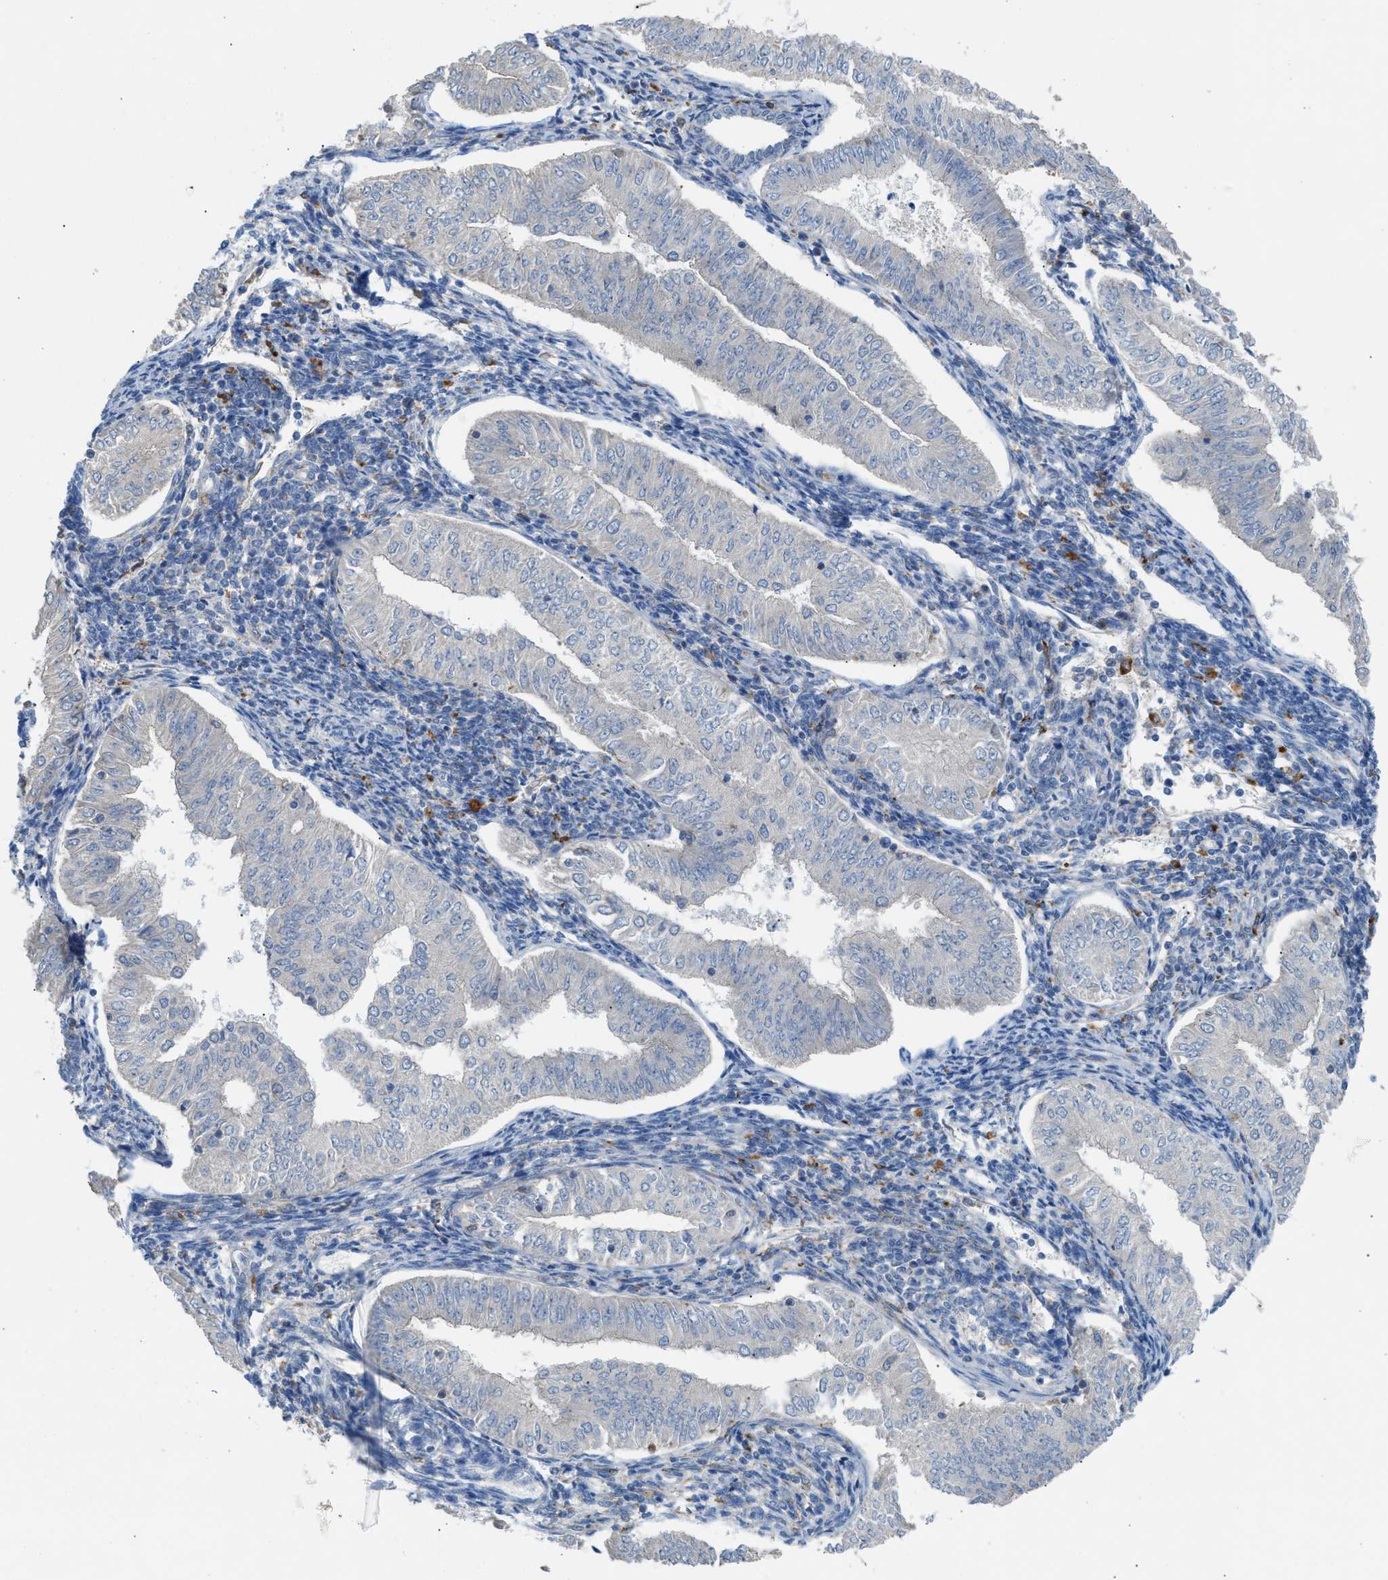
{"staining": {"intensity": "negative", "quantity": "none", "location": "none"}, "tissue": "endometrial cancer", "cell_type": "Tumor cells", "image_type": "cancer", "snomed": [{"axis": "morphology", "description": "Normal tissue, NOS"}, {"axis": "morphology", "description": "Adenocarcinoma, NOS"}, {"axis": "topography", "description": "Endometrium"}], "caption": "DAB immunohistochemical staining of human endometrial cancer (adenocarcinoma) shows no significant staining in tumor cells.", "gene": "AOAH", "patient": {"sex": "female", "age": 53}}